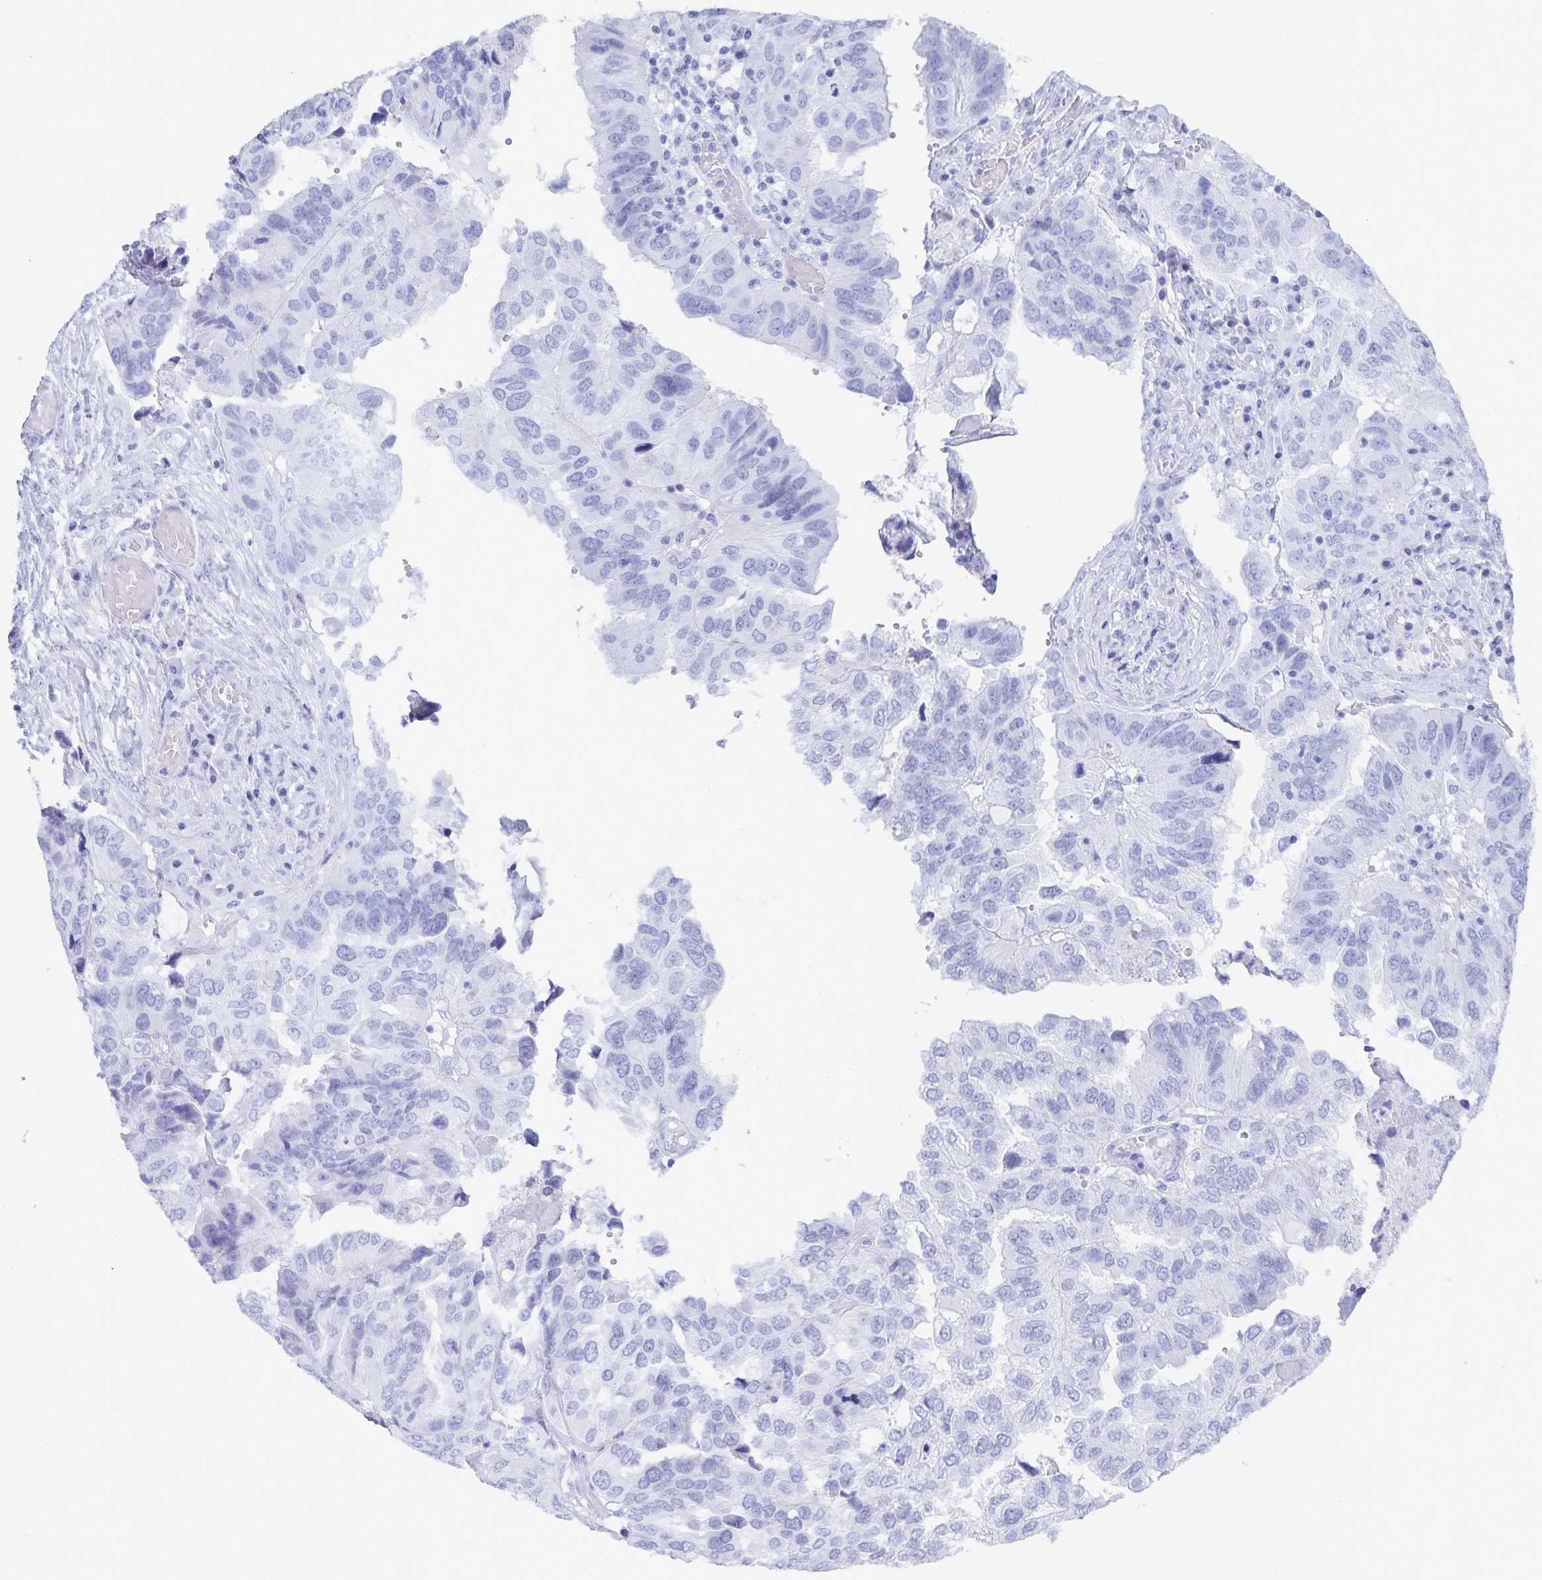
{"staining": {"intensity": "negative", "quantity": "none", "location": "none"}, "tissue": "ovarian cancer", "cell_type": "Tumor cells", "image_type": "cancer", "snomed": [{"axis": "morphology", "description": "Cystadenocarcinoma, serous, NOS"}, {"axis": "topography", "description": "Ovary"}], "caption": "Tumor cells show no significant protein positivity in ovarian serous cystadenocarcinoma.", "gene": "AQP4", "patient": {"sex": "female", "age": 79}}